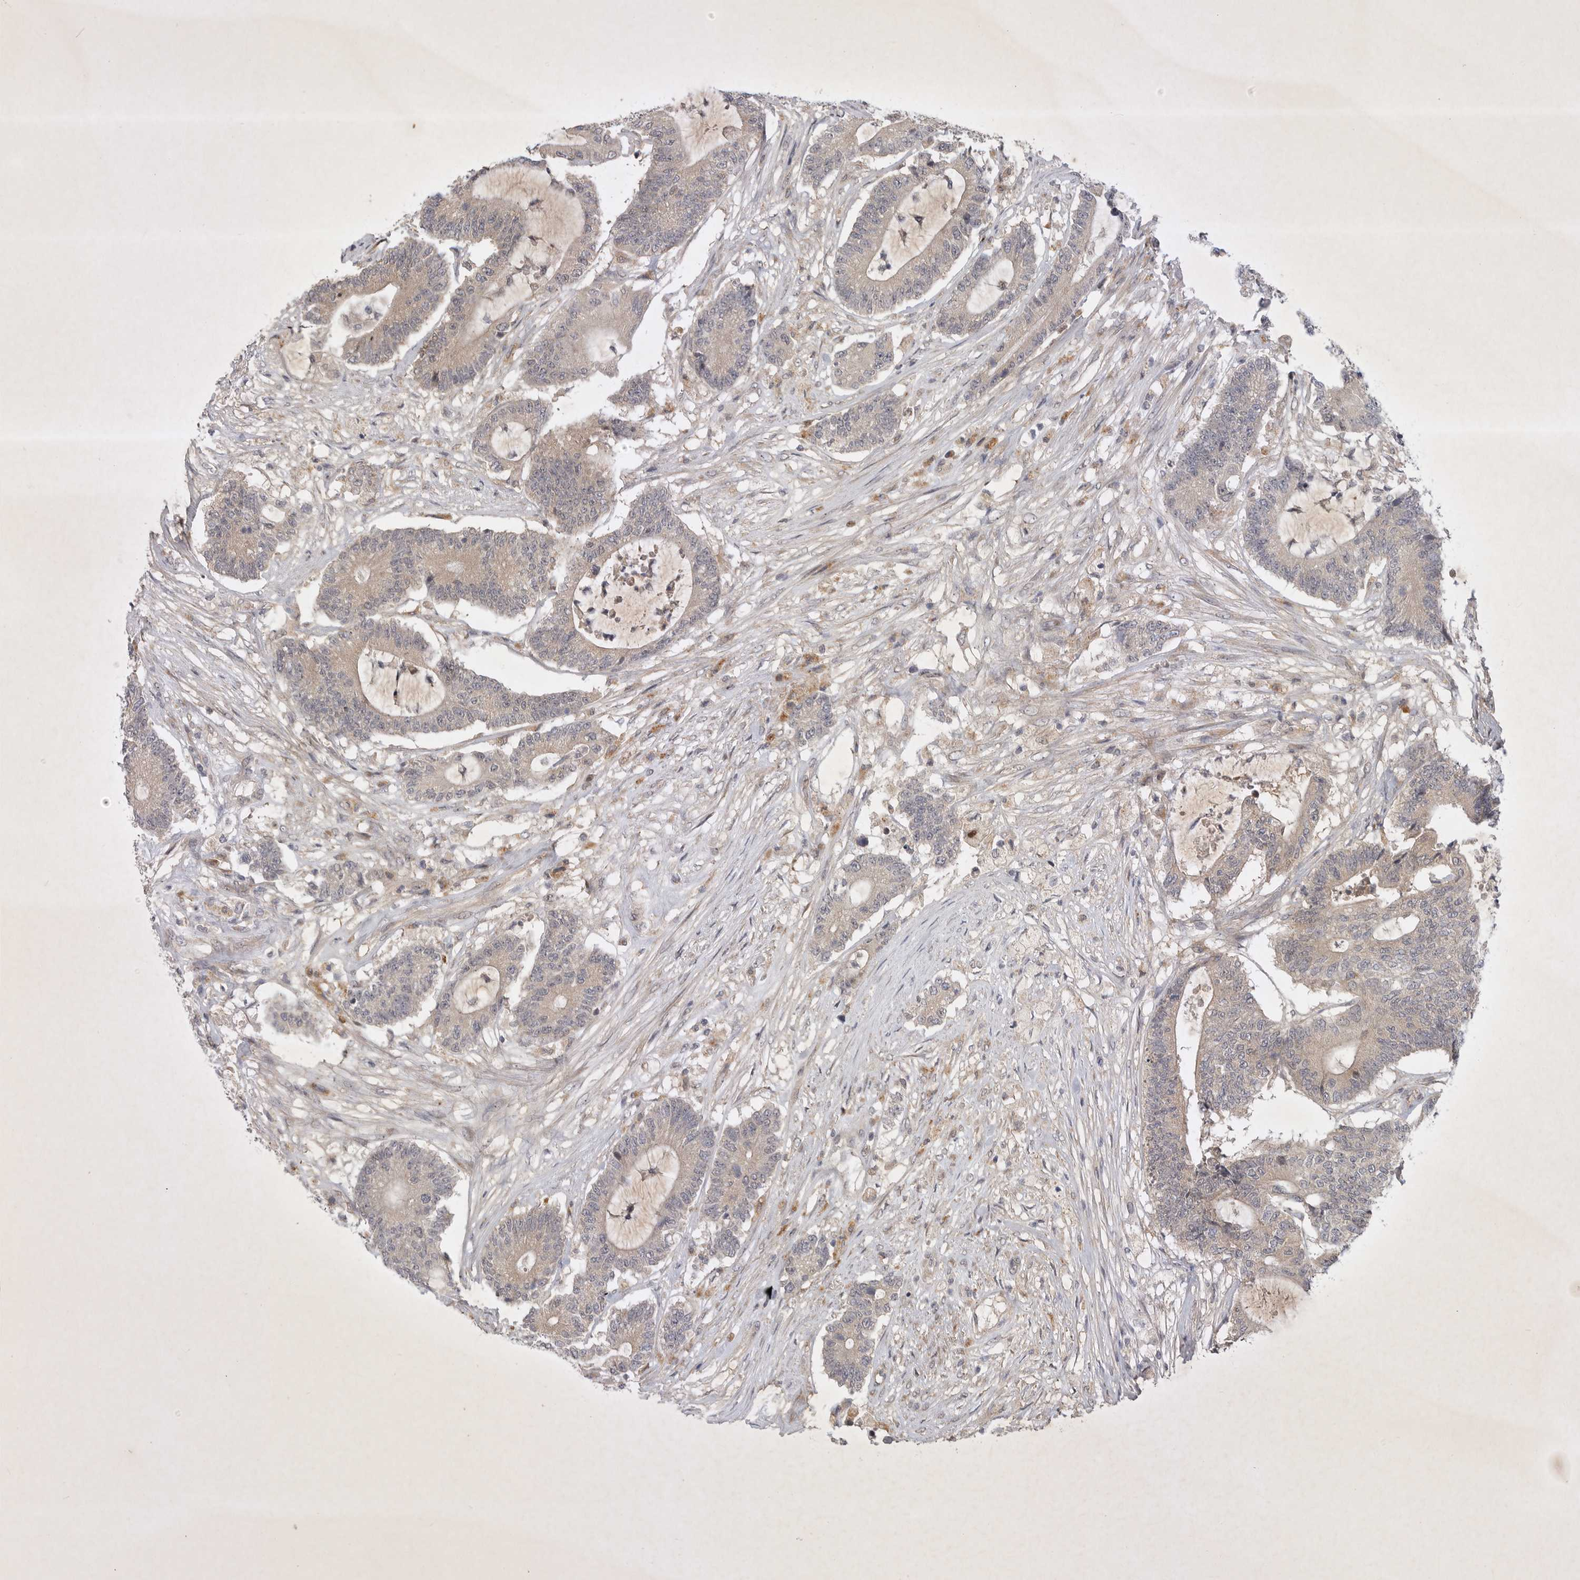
{"staining": {"intensity": "weak", "quantity": "<25%", "location": "cytoplasmic/membranous"}, "tissue": "colorectal cancer", "cell_type": "Tumor cells", "image_type": "cancer", "snomed": [{"axis": "morphology", "description": "Adenocarcinoma, NOS"}, {"axis": "topography", "description": "Colon"}], "caption": "This is an IHC histopathology image of adenocarcinoma (colorectal). There is no expression in tumor cells.", "gene": "PTPDC1", "patient": {"sex": "female", "age": 84}}